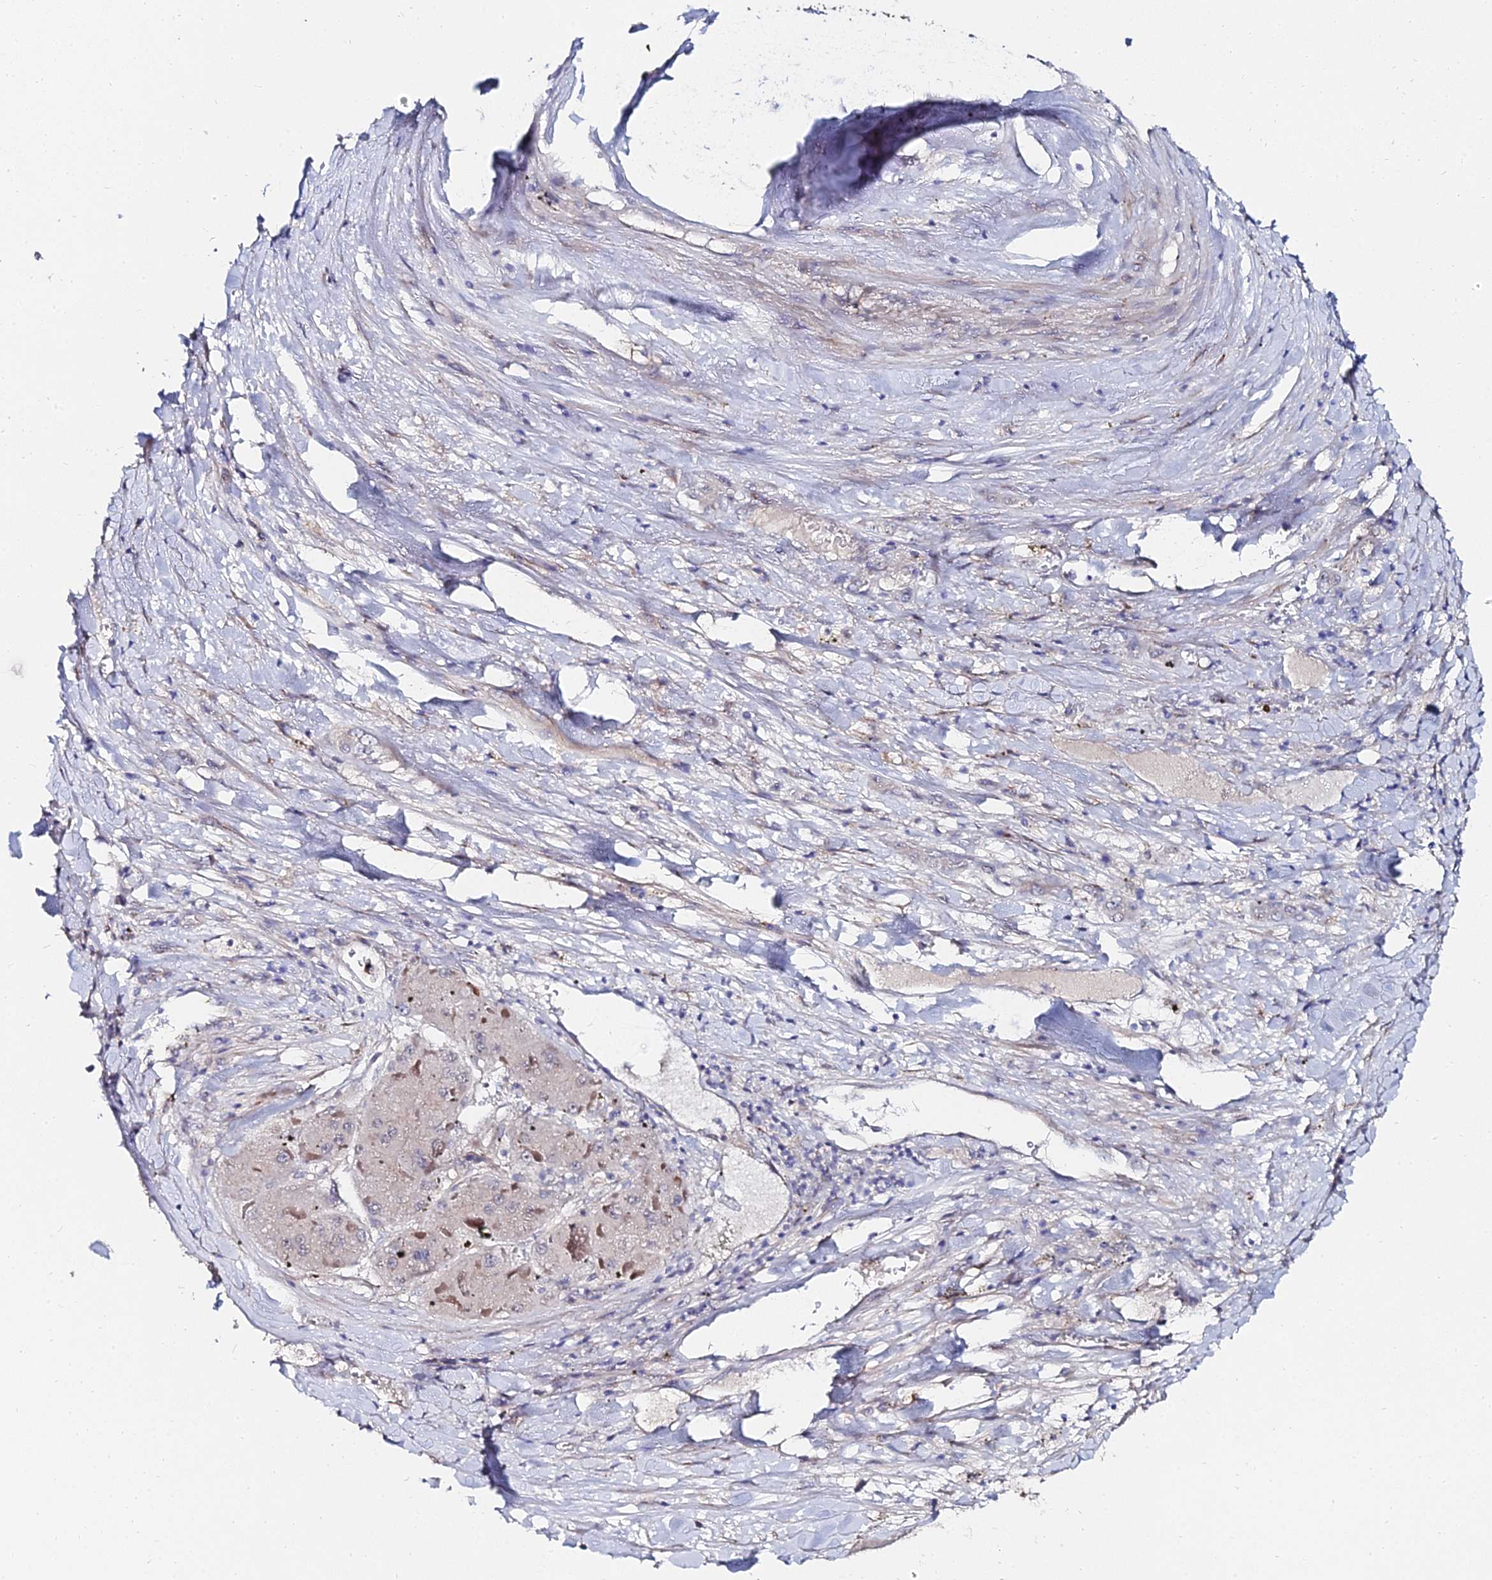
{"staining": {"intensity": "negative", "quantity": "none", "location": "none"}, "tissue": "liver cancer", "cell_type": "Tumor cells", "image_type": "cancer", "snomed": [{"axis": "morphology", "description": "Carcinoma, Hepatocellular, NOS"}, {"axis": "topography", "description": "Liver"}], "caption": "Tumor cells are negative for protein expression in human liver cancer (hepatocellular carcinoma). (Immunohistochemistry (ihc), brightfield microscopy, high magnification).", "gene": "BORCS8", "patient": {"sex": "female", "age": 73}}